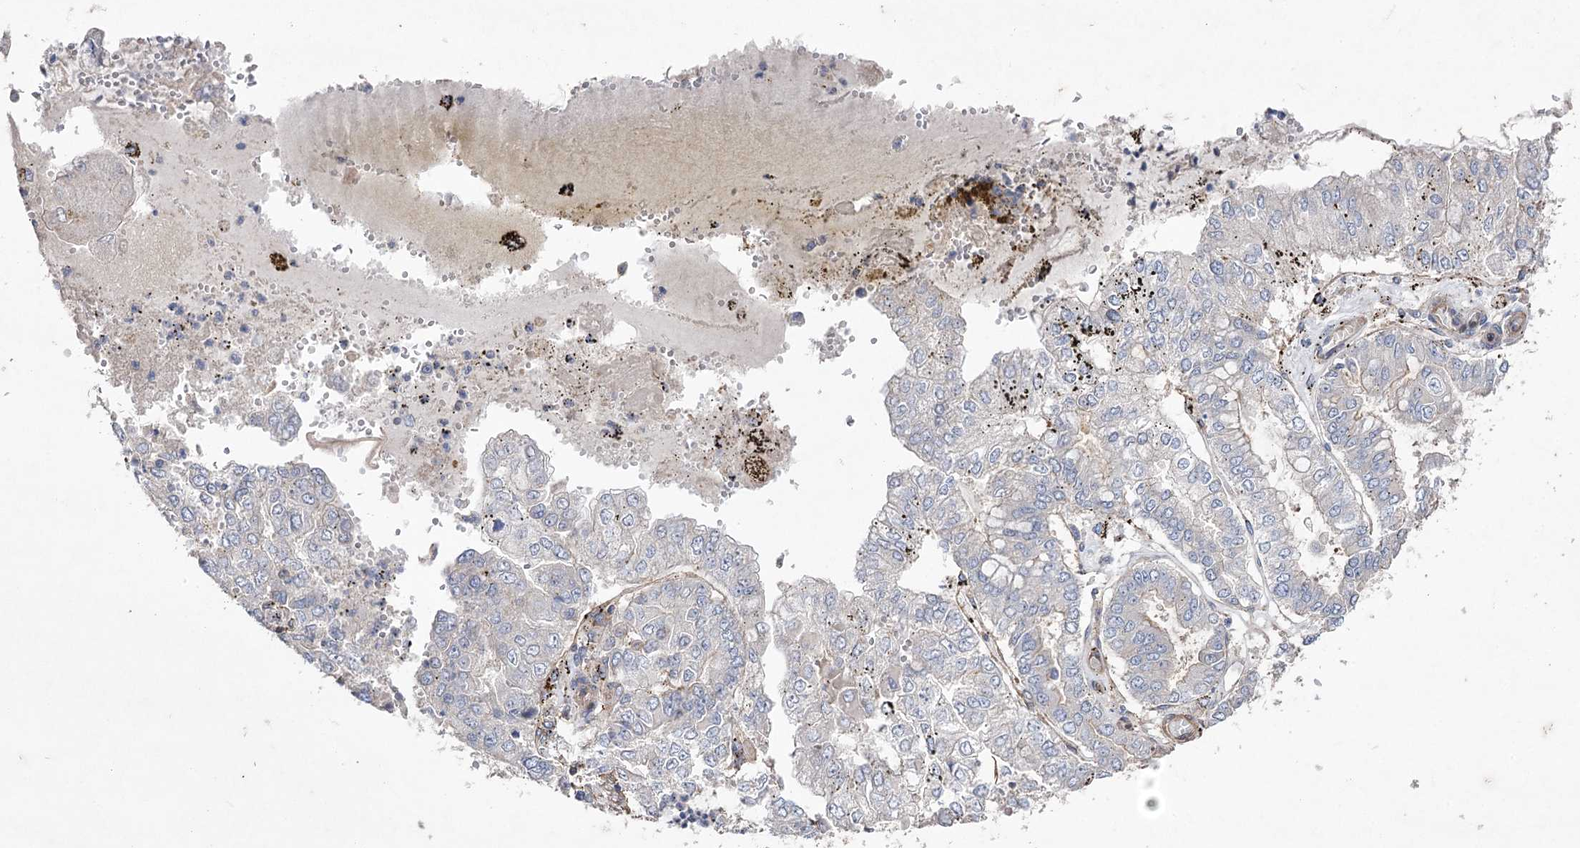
{"staining": {"intensity": "negative", "quantity": "none", "location": "none"}, "tissue": "stomach cancer", "cell_type": "Tumor cells", "image_type": "cancer", "snomed": [{"axis": "morphology", "description": "Adenocarcinoma, NOS"}, {"axis": "topography", "description": "Stomach"}], "caption": "A micrograph of stomach adenocarcinoma stained for a protein reveals no brown staining in tumor cells. The staining is performed using DAB brown chromogen with nuclei counter-stained in using hematoxylin.", "gene": "FAM13B", "patient": {"sex": "male", "age": 76}}